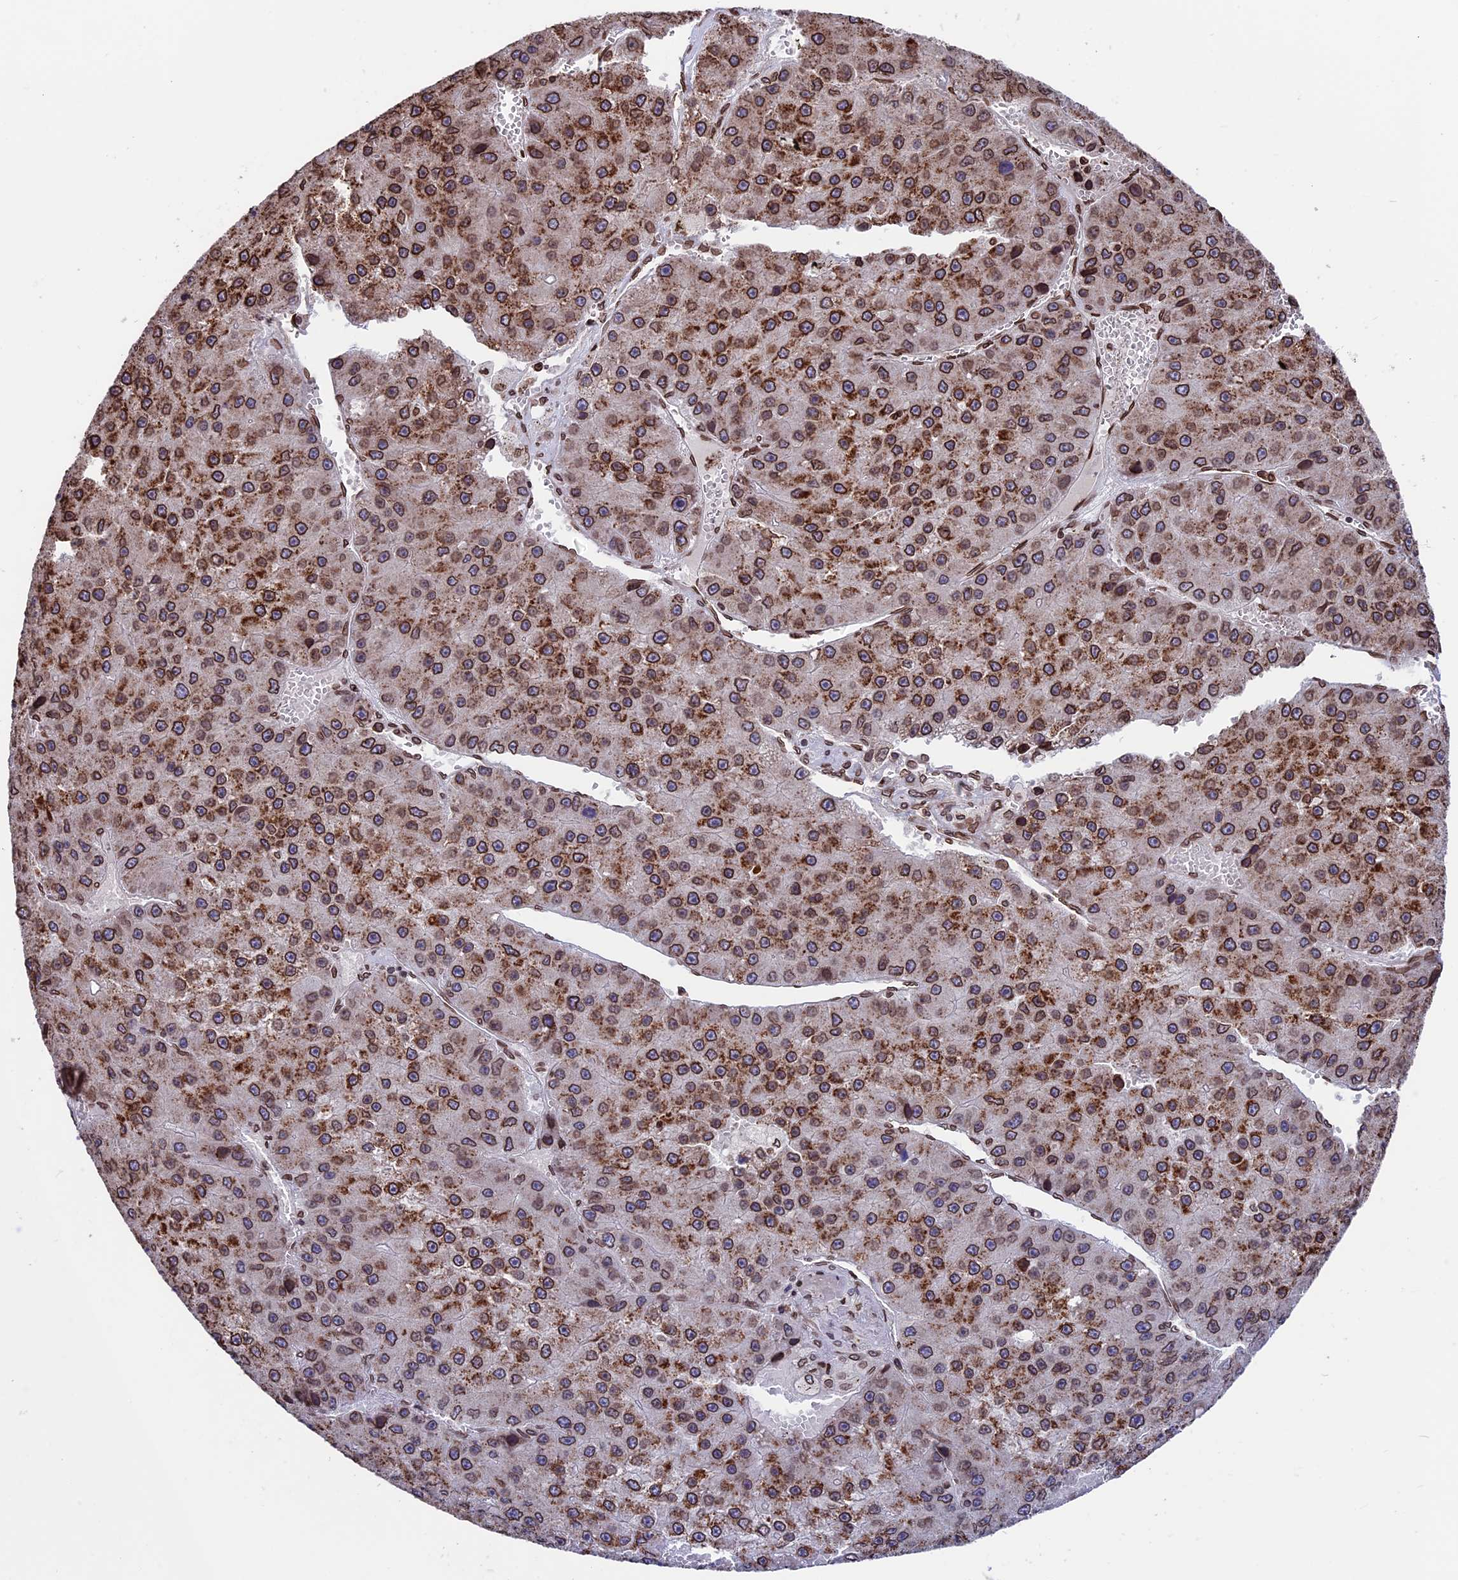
{"staining": {"intensity": "strong", "quantity": ">75%", "location": "cytoplasmic/membranous,nuclear"}, "tissue": "liver cancer", "cell_type": "Tumor cells", "image_type": "cancer", "snomed": [{"axis": "morphology", "description": "Carcinoma, Hepatocellular, NOS"}, {"axis": "topography", "description": "Liver"}], "caption": "Immunohistochemistry (DAB) staining of human hepatocellular carcinoma (liver) shows strong cytoplasmic/membranous and nuclear protein expression in about >75% of tumor cells.", "gene": "PTCHD4", "patient": {"sex": "female", "age": 73}}